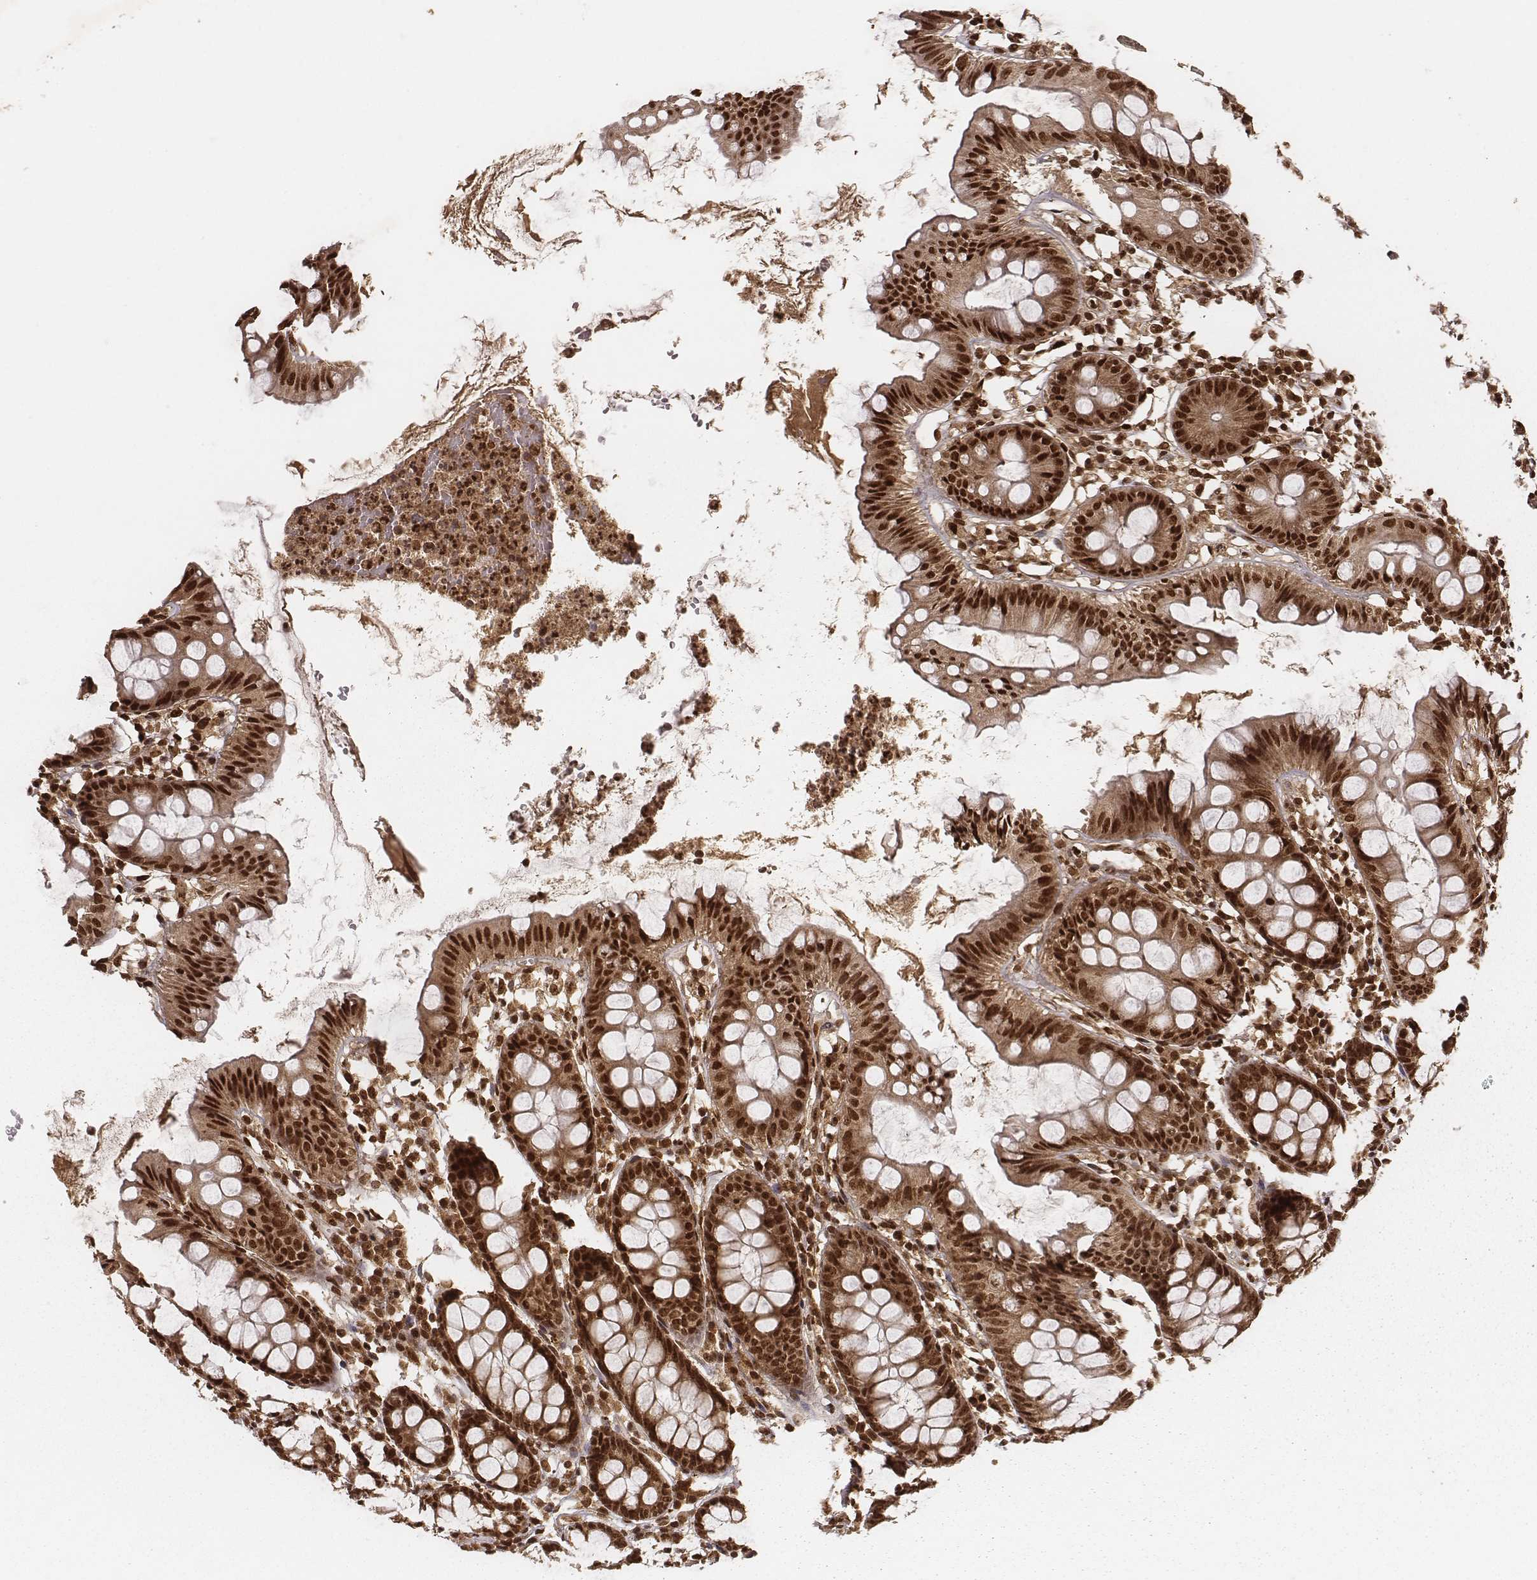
{"staining": {"intensity": "strong", "quantity": ">75%", "location": "cytoplasmic/membranous,nuclear"}, "tissue": "colon", "cell_type": "Endothelial cells", "image_type": "normal", "snomed": [{"axis": "morphology", "description": "Normal tissue, NOS"}, {"axis": "topography", "description": "Colon"}], "caption": "Endothelial cells demonstrate high levels of strong cytoplasmic/membranous,nuclear expression in approximately >75% of cells in unremarkable human colon. The protein of interest is stained brown, and the nuclei are stained in blue (DAB (3,3'-diaminobenzidine) IHC with brightfield microscopy, high magnification).", "gene": "NFX1", "patient": {"sex": "female", "age": 84}}